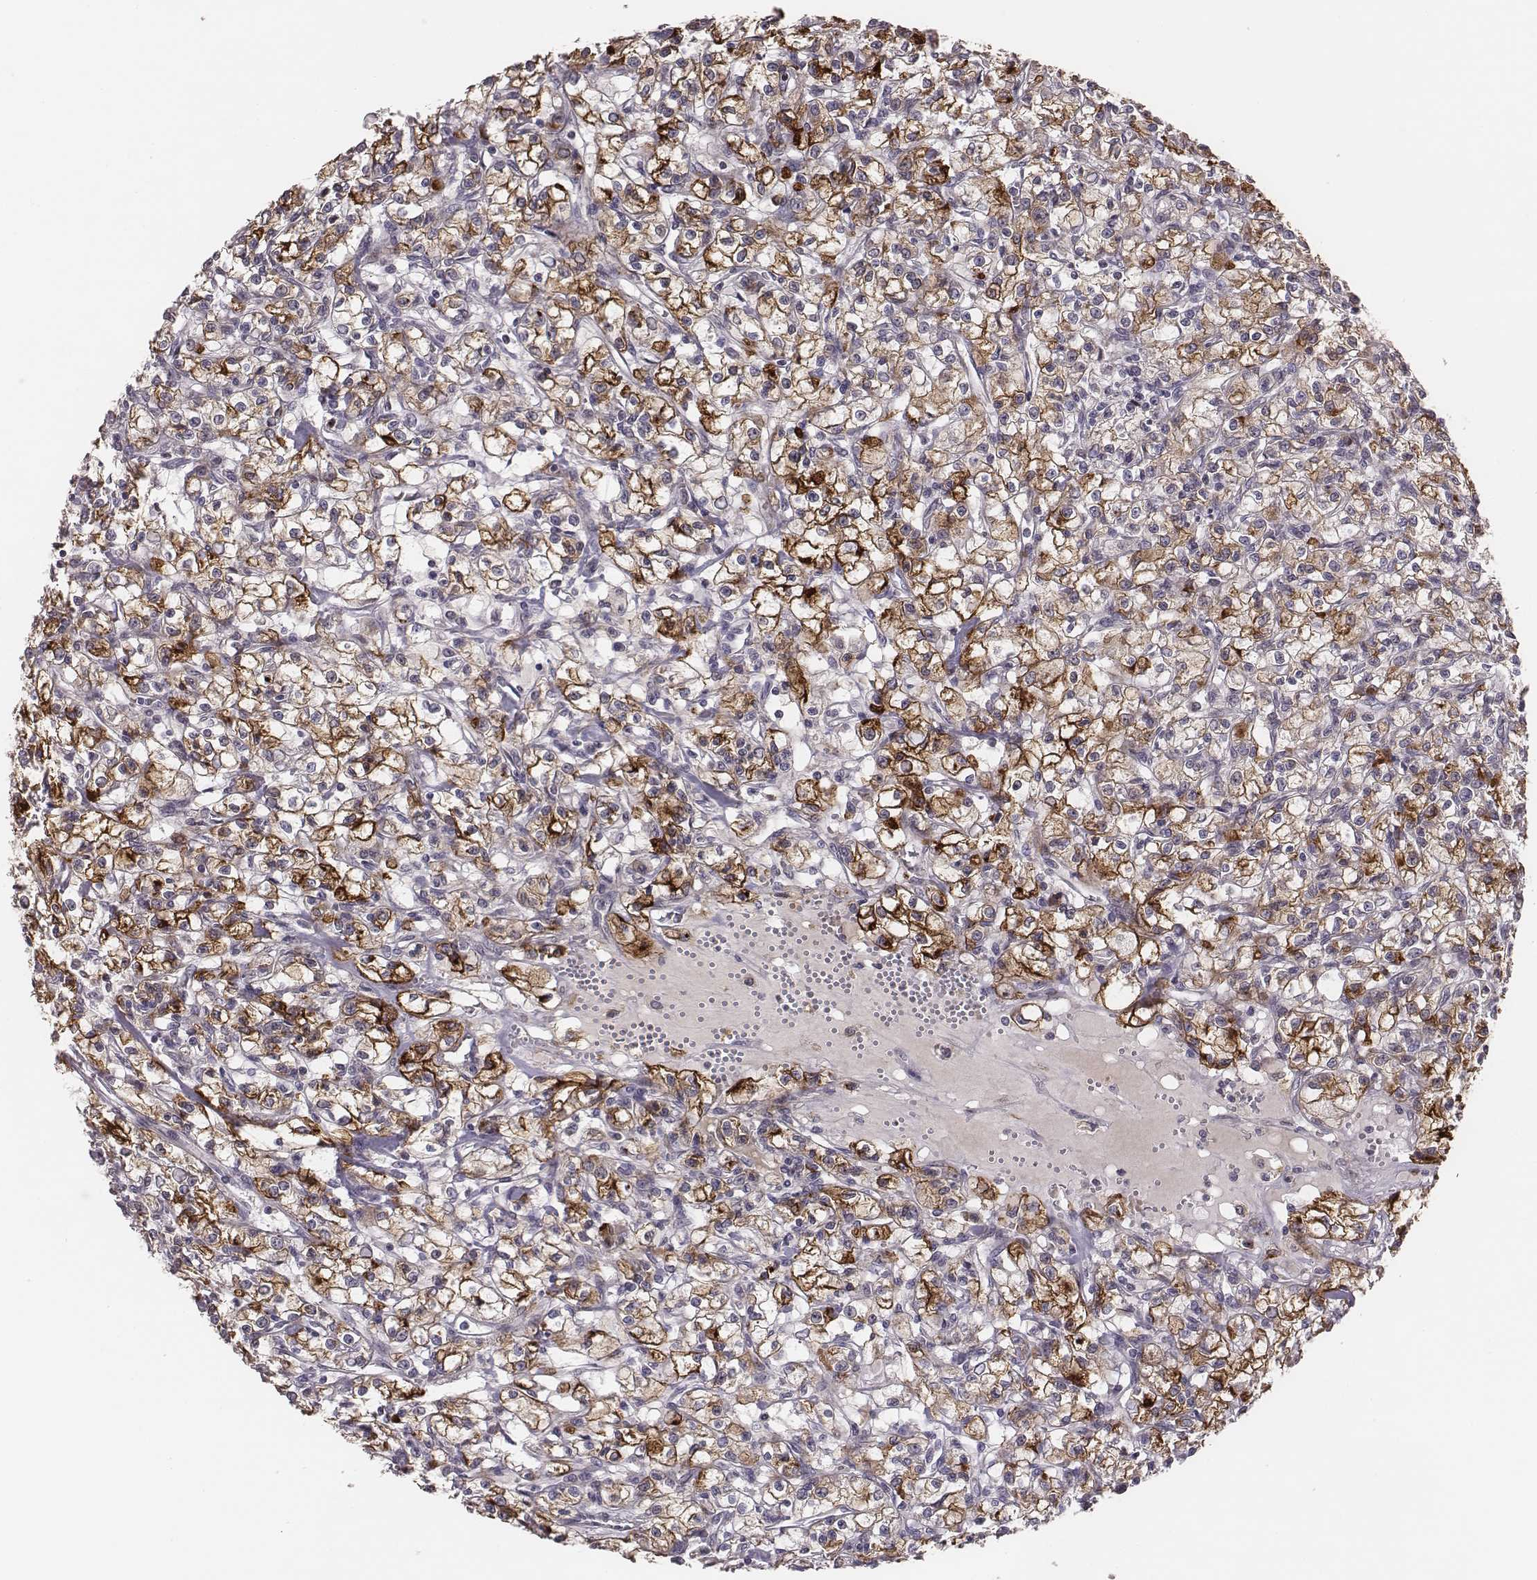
{"staining": {"intensity": "strong", "quantity": "25%-75%", "location": "cytoplasmic/membranous"}, "tissue": "renal cancer", "cell_type": "Tumor cells", "image_type": "cancer", "snomed": [{"axis": "morphology", "description": "Adenocarcinoma, NOS"}, {"axis": "topography", "description": "Kidney"}], "caption": "Human renal adenocarcinoma stained with a brown dye exhibits strong cytoplasmic/membranous positive positivity in about 25%-75% of tumor cells.", "gene": "HAVCR1", "patient": {"sex": "female", "age": 59}}